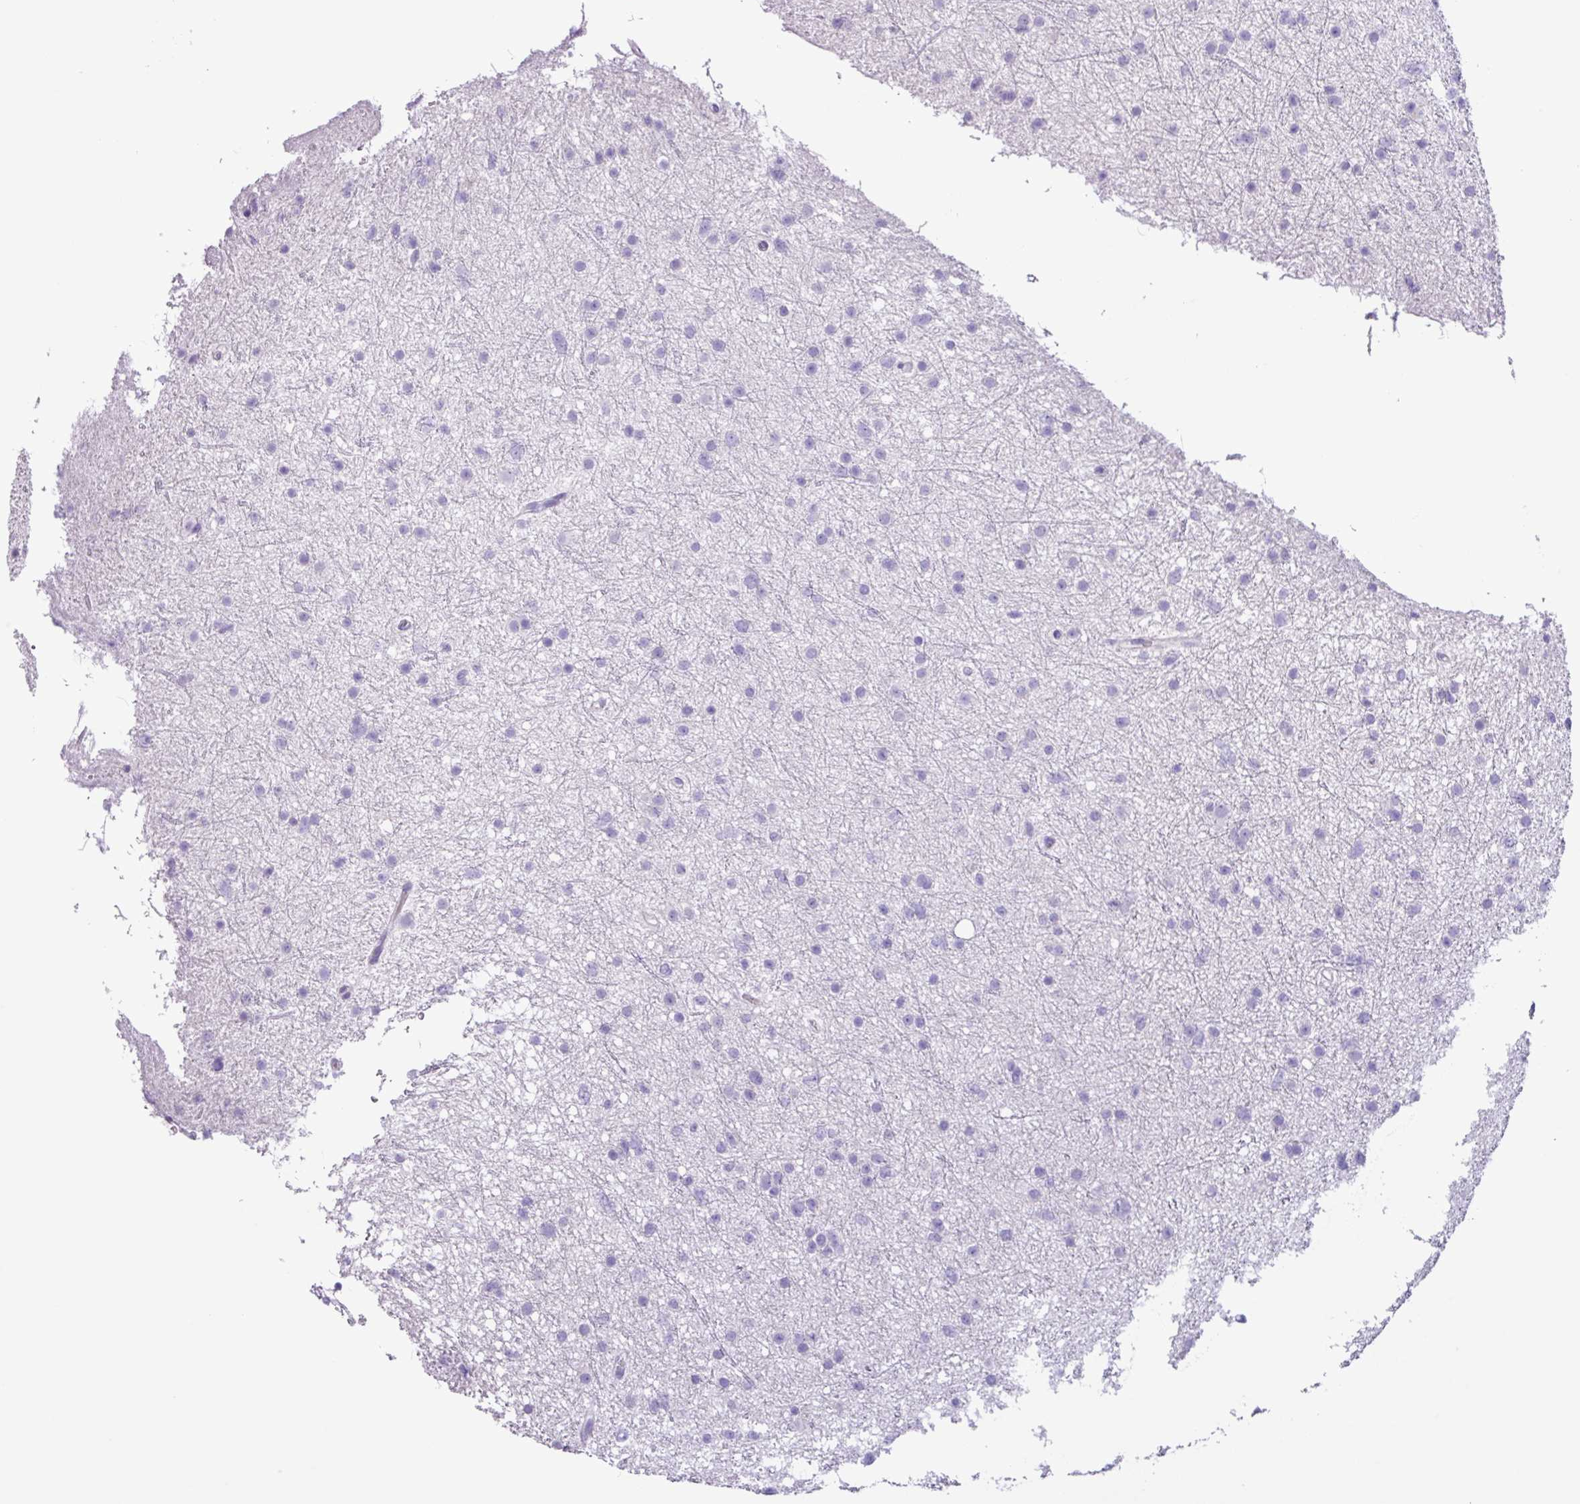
{"staining": {"intensity": "negative", "quantity": "none", "location": "none"}, "tissue": "glioma", "cell_type": "Tumor cells", "image_type": "cancer", "snomed": [{"axis": "morphology", "description": "Glioma, malignant, Low grade"}, {"axis": "topography", "description": "Cerebral cortex"}], "caption": "Human glioma stained for a protein using IHC reveals no positivity in tumor cells.", "gene": "CYSTM1", "patient": {"sex": "female", "age": 39}}